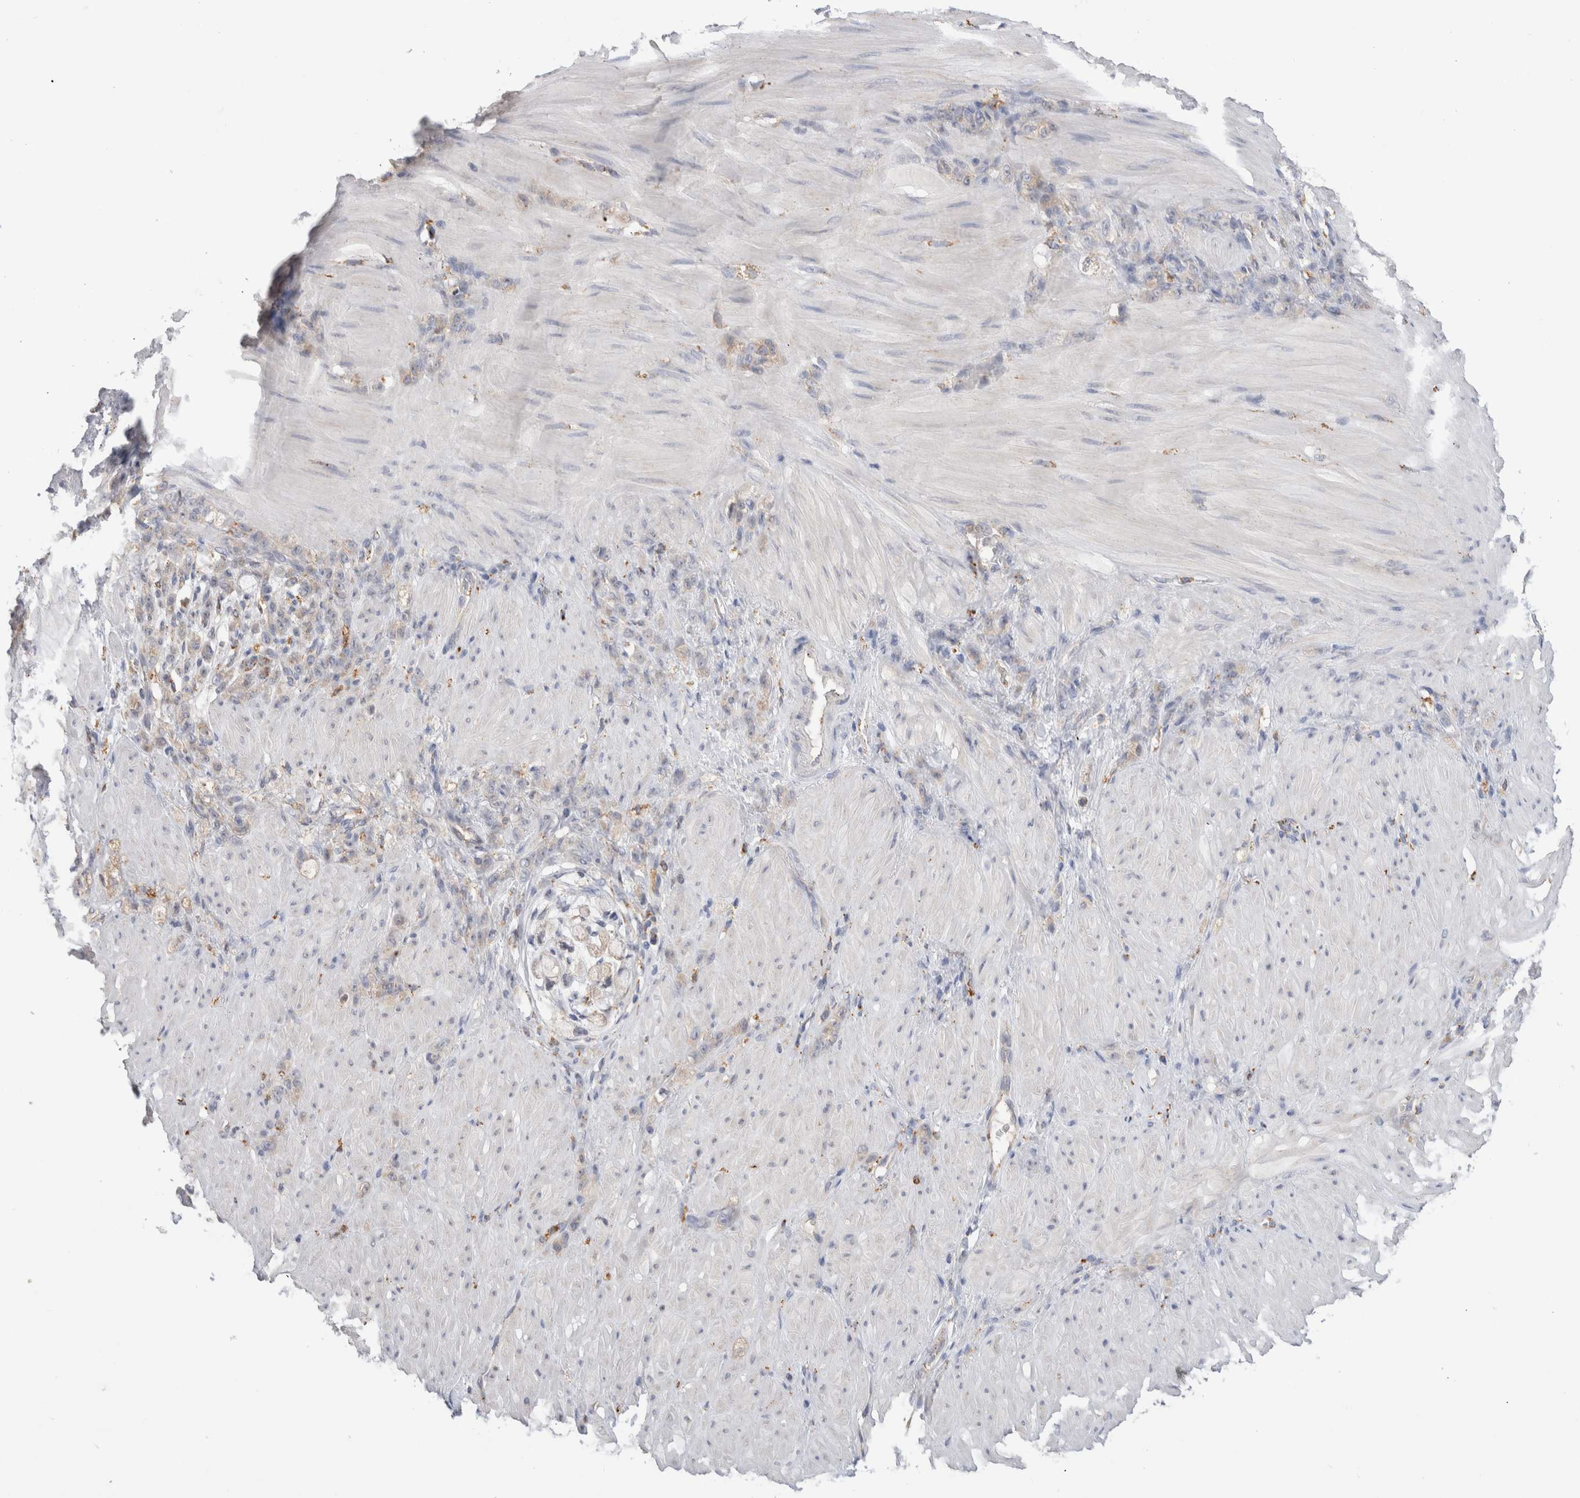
{"staining": {"intensity": "weak", "quantity": "<25%", "location": "cytoplasmic/membranous"}, "tissue": "stomach cancer", "cell_type": "Tumor cells", "image_type": "cancer", "snomed": [{"axis": "morphology", "description": "Normal tissue, NOS"}, {"axis": "morphology", "description": "Adenocarcinoma, NOS"}, {"axis": "topography", "description": "Stomach"}], "caption": "IHC micrograph of human stomach cancer (adenocarcinoma) stained for a protein (brown), which exhibits no positivity in tumor cells.", "gene": "GNS", "patient": {"sex": "male", "age": 82}}